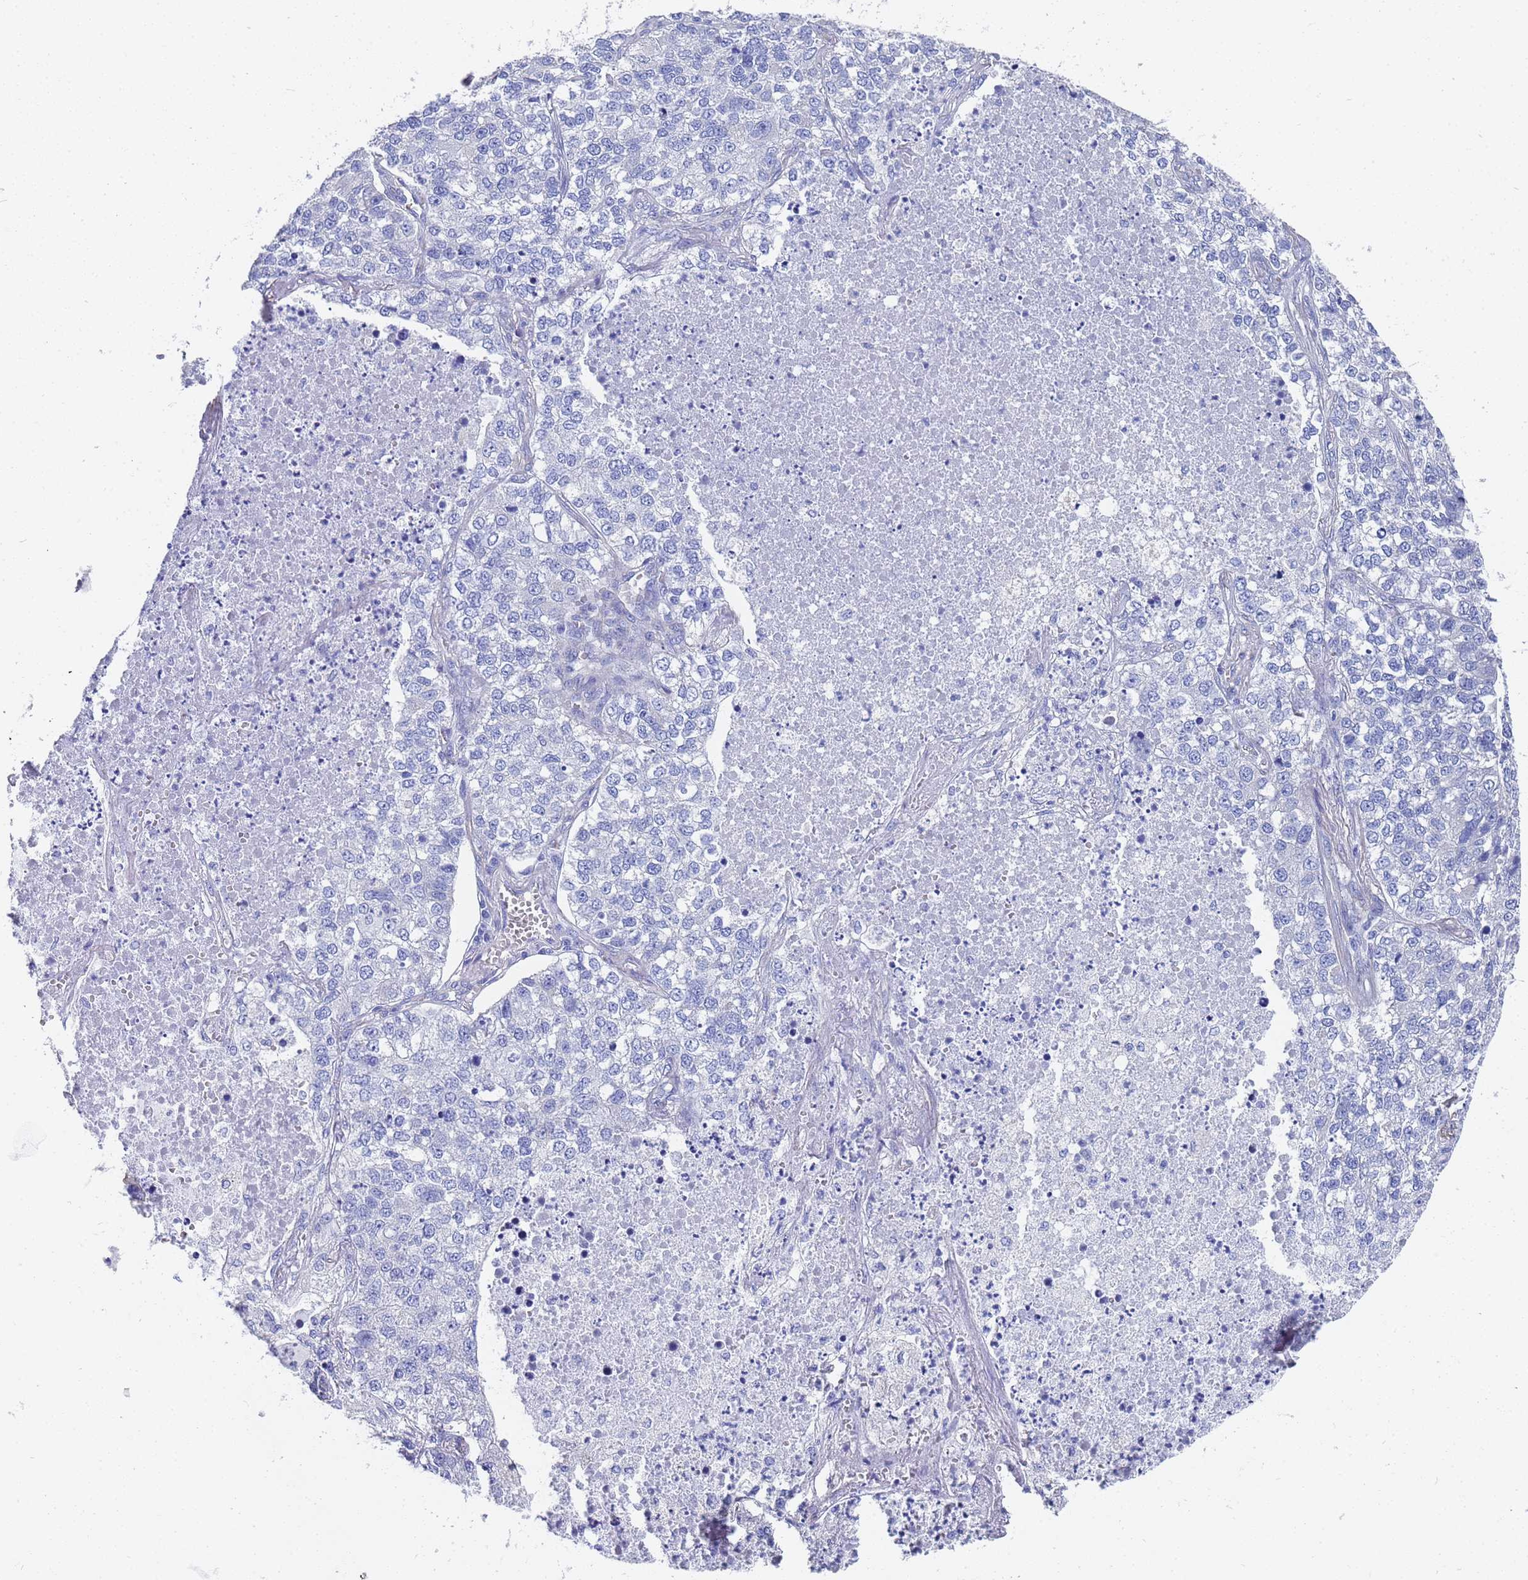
{"staining": {"intensity": "negative", "quantity": "none", "location": "none"}, "tissue": "lung cancer", "cell_type": "Tumor cells", "image_type": "cancer", "snomed": [{"axis": "morphology", "description": "Adenocarcinoma, NOS"}, {"axis": "topography", "description": "Lung"}], "caption": "Micrograph shows no protein positivity in tumor cells of lung adenocarcinoma tissue.", "gene": "TUBB1", "patient": {"sex": "male", "age": 49}}